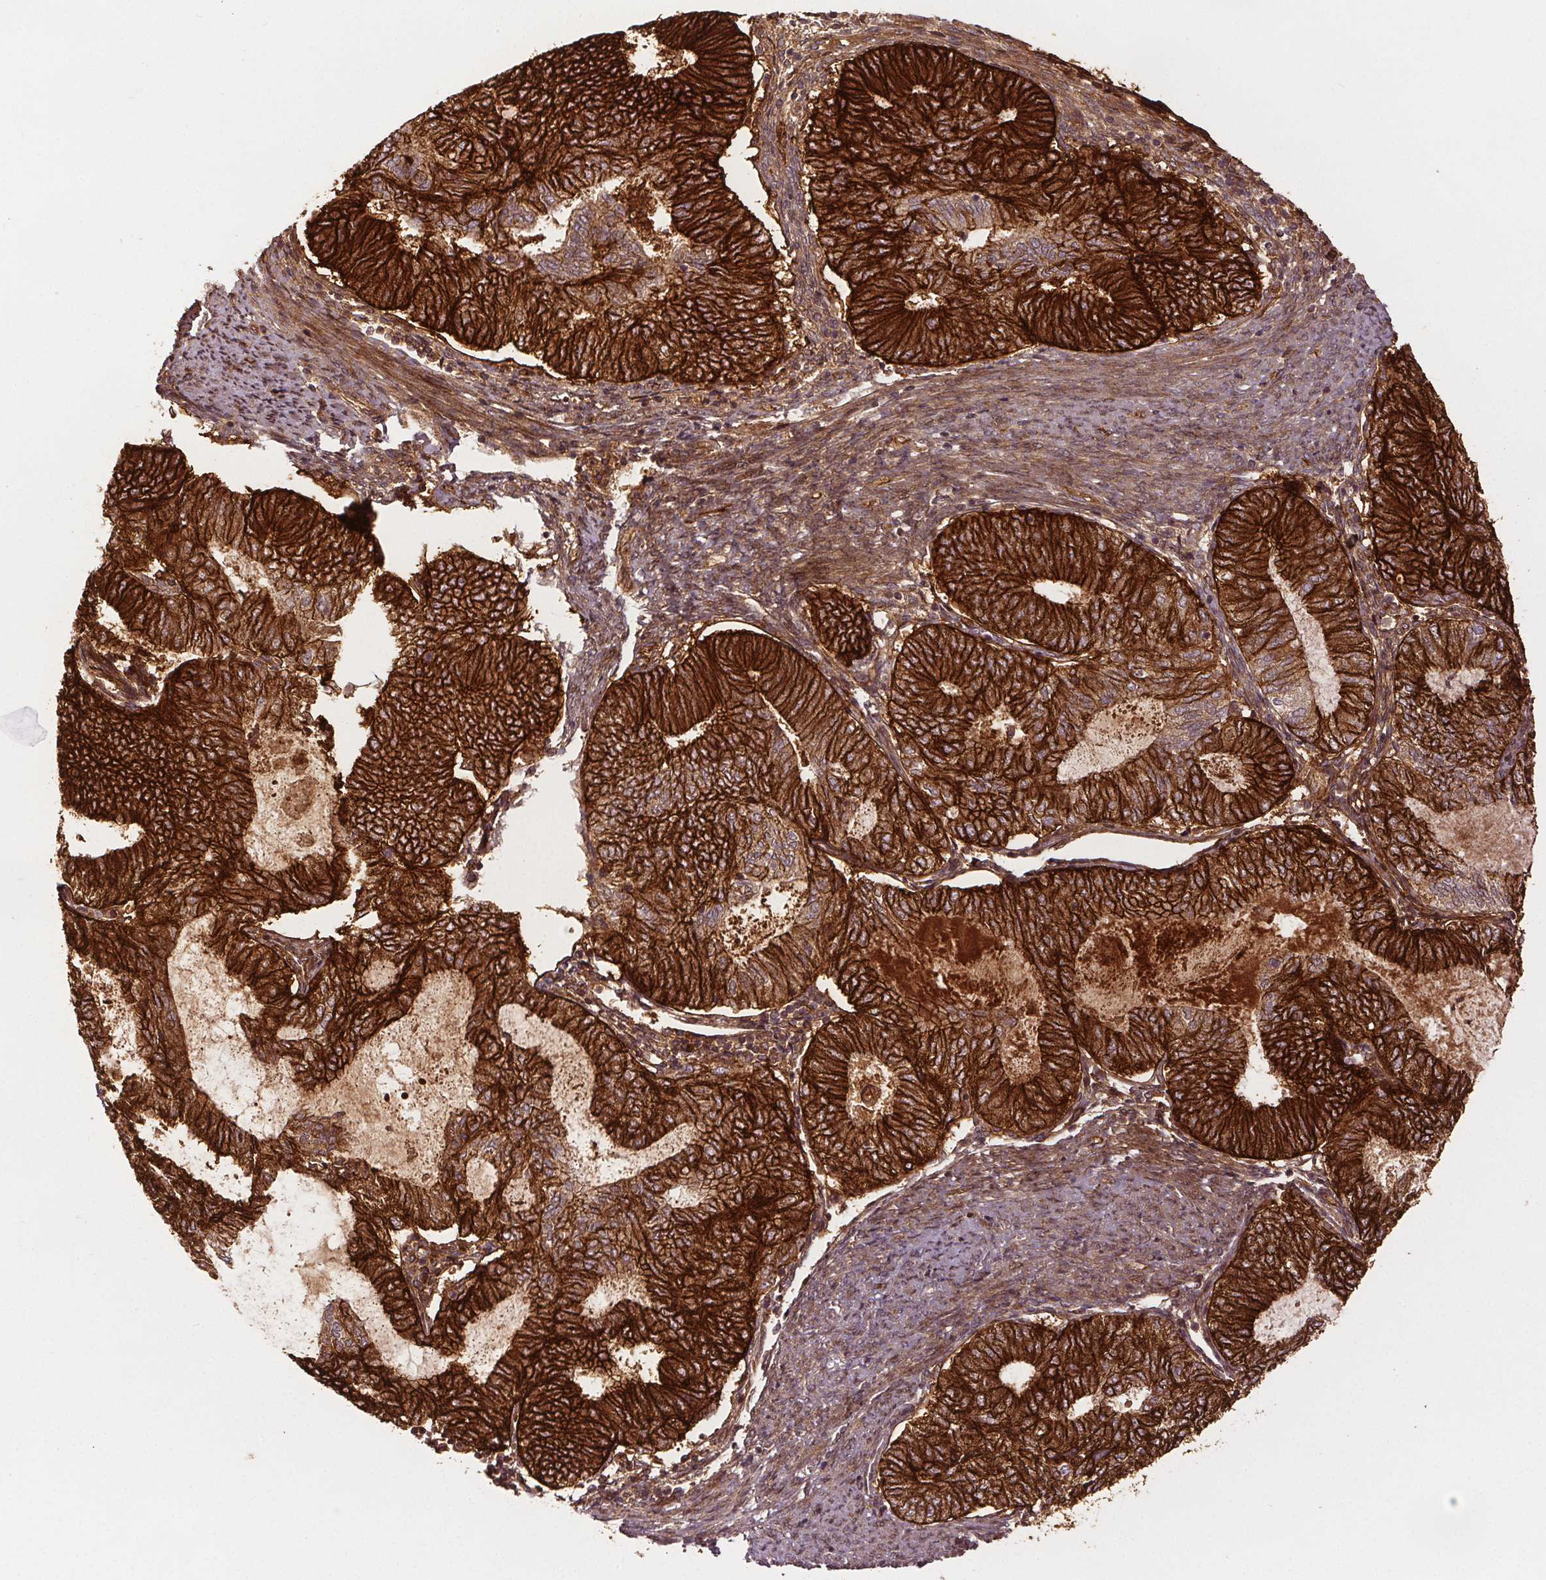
{"staining": {"intensity": "strong", "quantity": ">75%", "location": "cytoplasmic/membranous"}, "tissue": "endometrial cancer", "cell_type": "Tumor cells", "image_type": "cancer", "snomed": [{"axis": "morphology", "description": "Adenocarcinoma, NOS"}, {"axis": "topography", "description": "Endometrium"}], "caption": "A high amount of strong cytoplasmic/membranous staining is present in approximately >75% of tumor cells in adenocarcinoma (endometrial) tissue. (DAB (3,3'-diaminobenzidine) = brown stain, brightfield microscopy at high magnification).", "gene": "EPHB3", "patient": {"sex": "female", "age": 65}}